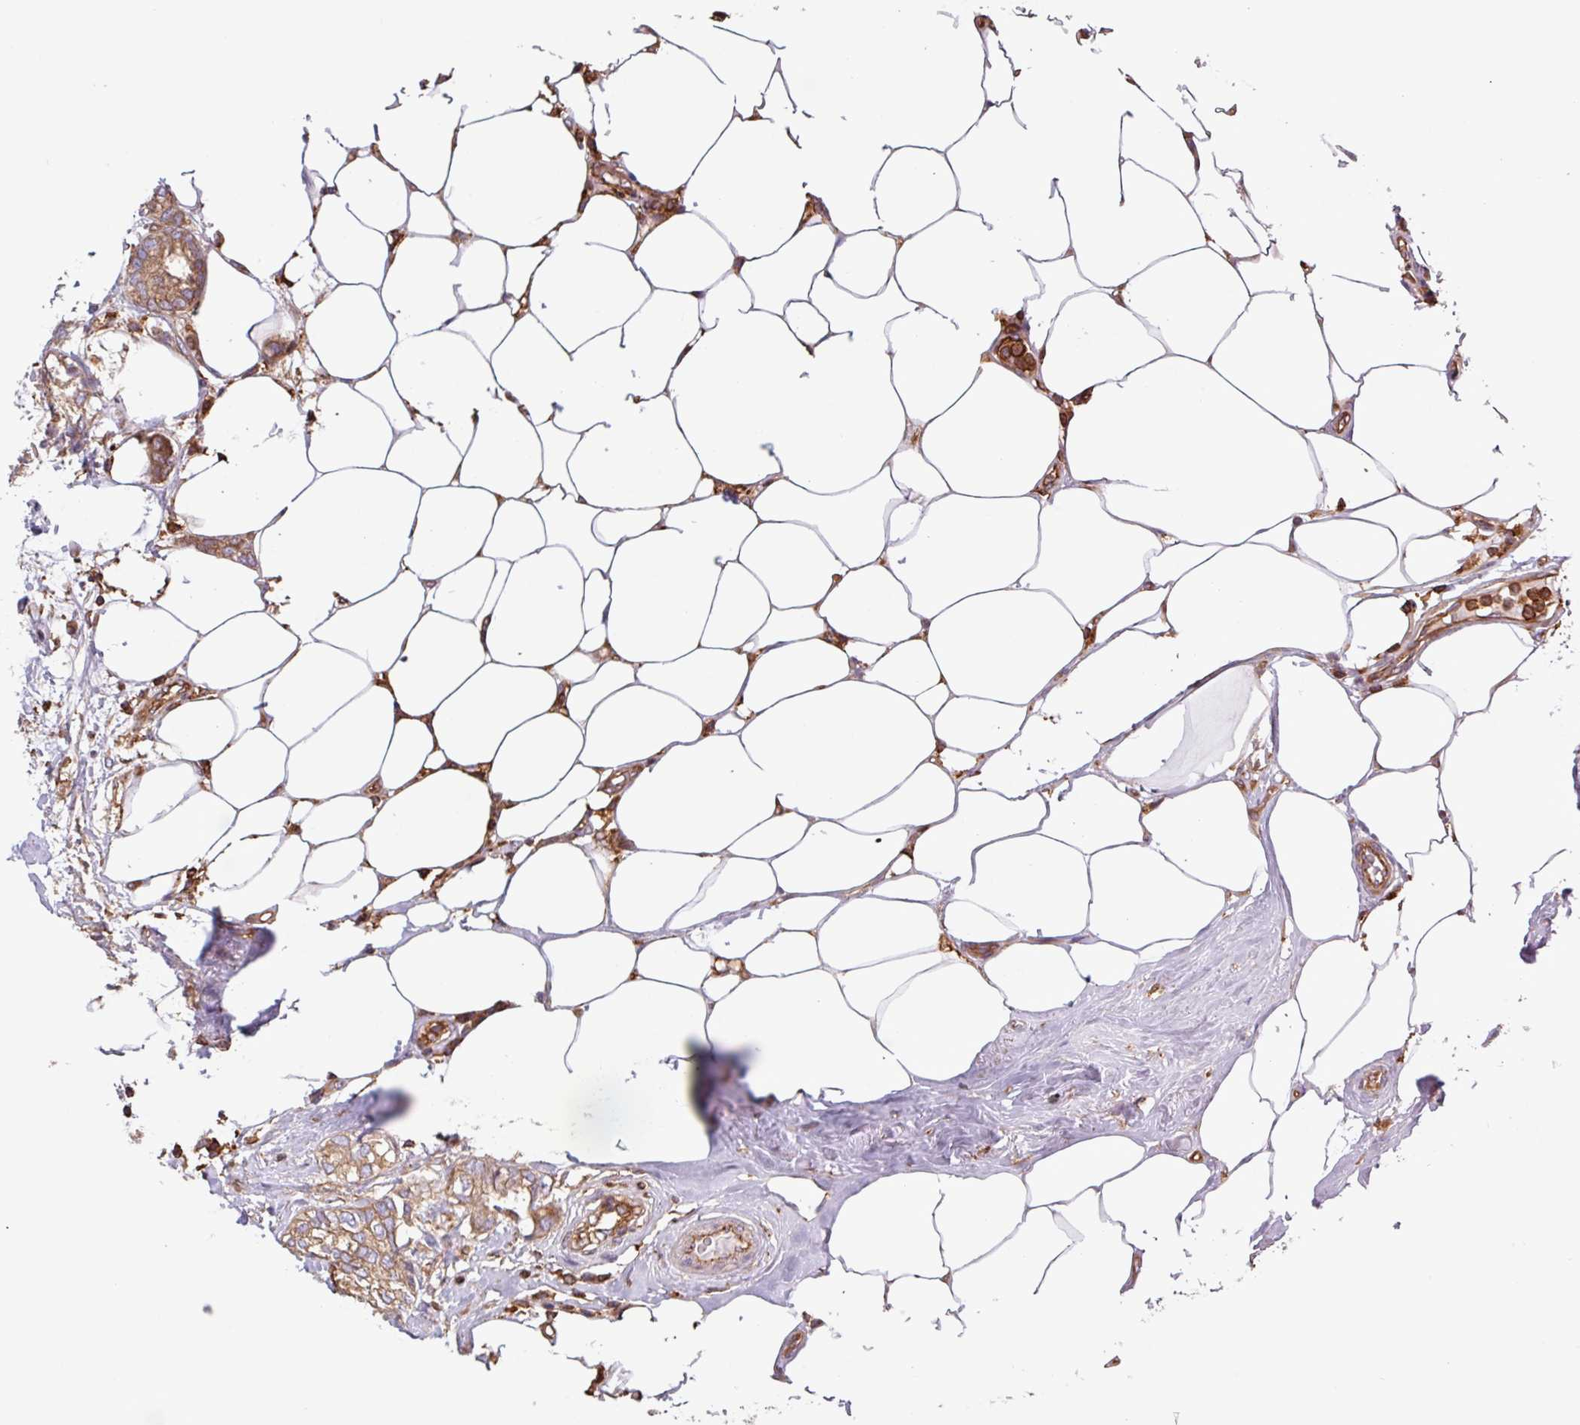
{"staining": {"intensity": "moderate", "quantity": ">75%", "location": "cytoplasmic/membranous"}, "tissue": "breast cancer", "cell_type": "Tumor cells", "image_type": "cancer", "snomed": [{"axis": "morphology", "description": "Duct carcinoma"}, {"axis": "topography", "description": "Breast"}], "caption": "Breast intraductal carcinoma stained for a protein demonstrates moderate cytoplasmic/membranous positivity in tumor cells.", "gene": "ACTR3", "patient": {"sex": "female", "age": 73}}